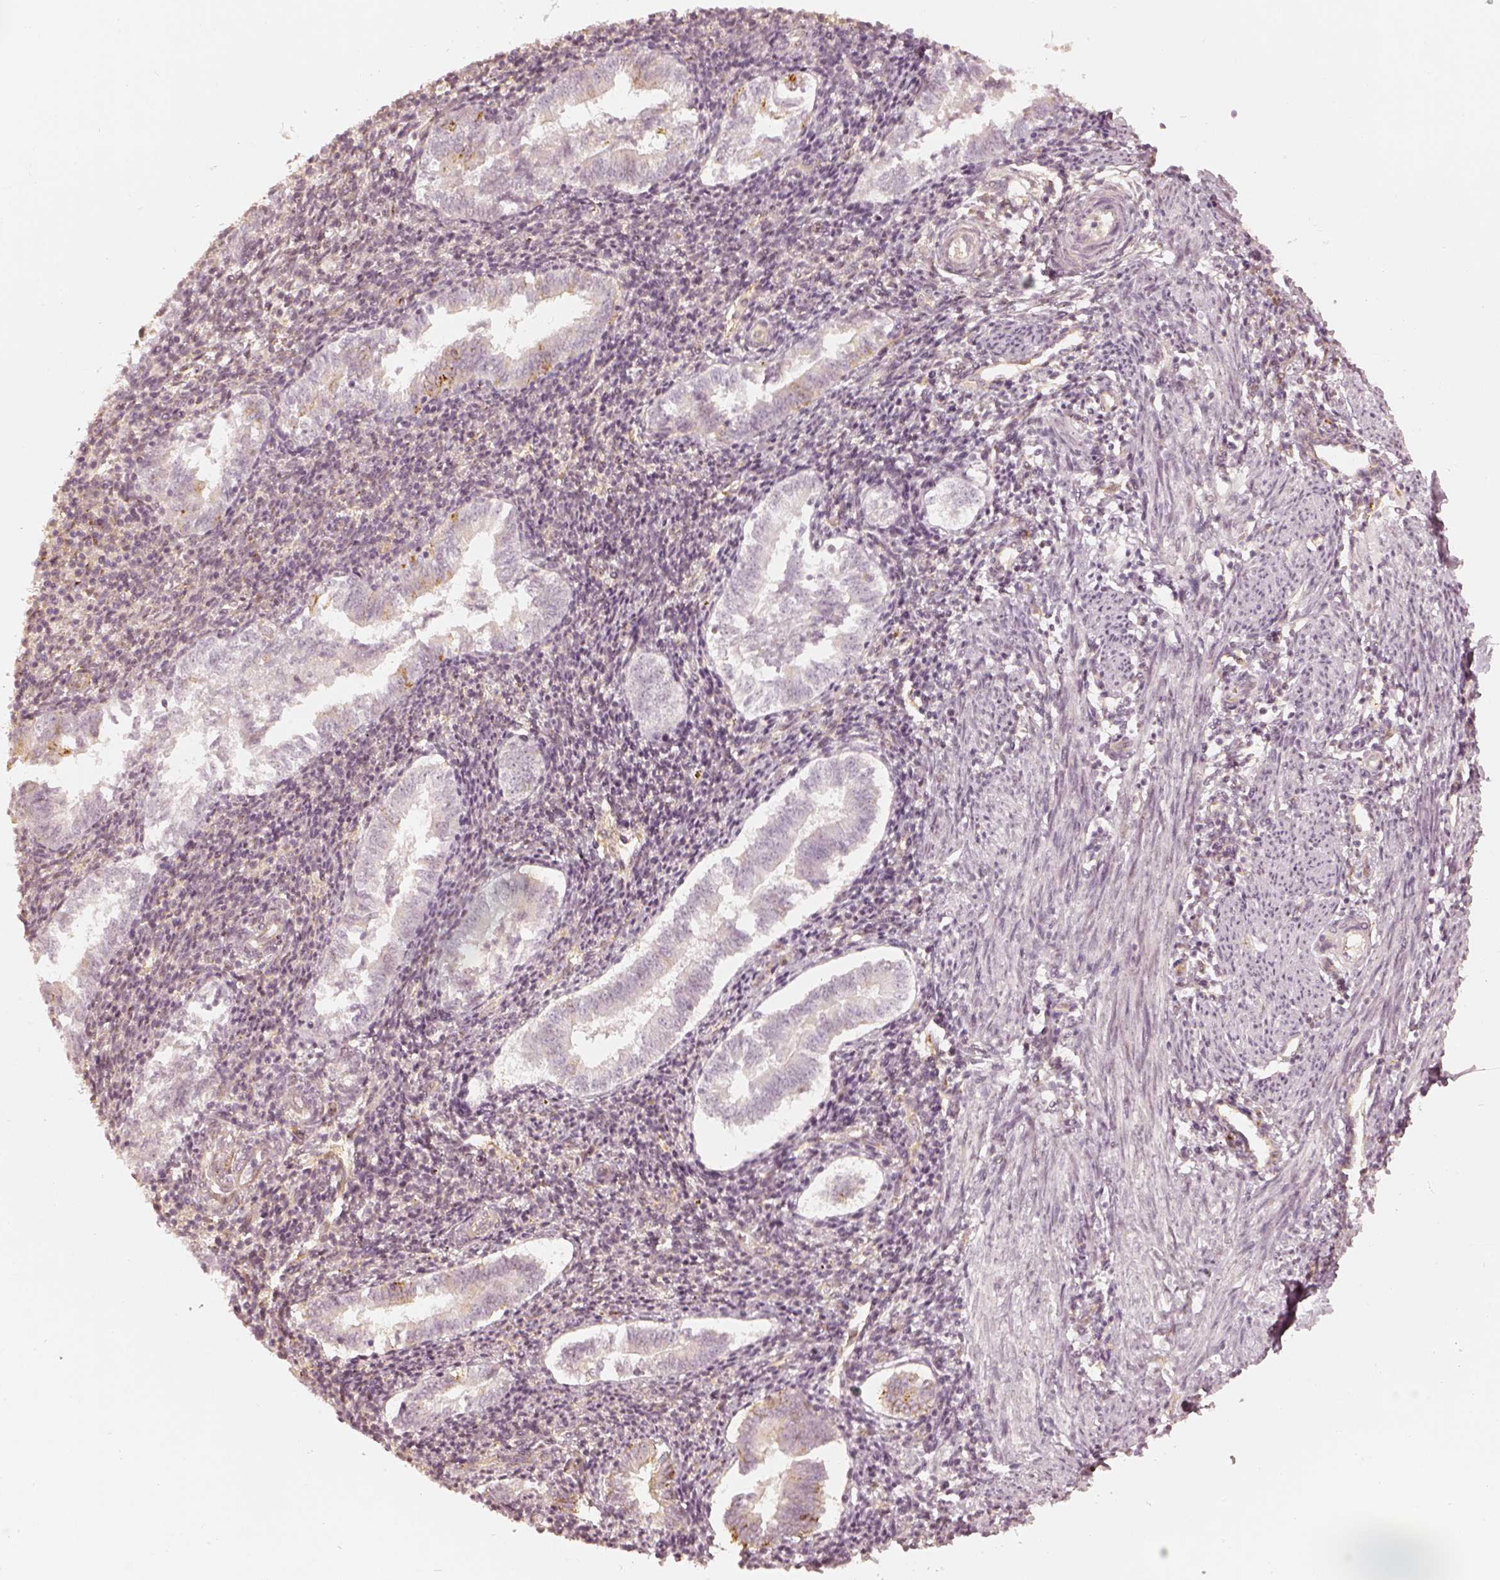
{"staining": {"intensity": "weak", "quantity": "<25%", "location": "cytoplasmic/membranous"}, "tissue": "endometrium", "cell_type": "Cells in endometrial stroma", "image_type": "normal", "snomed": [{"axis": "morphology", "description": "Normal tissue, NOS"}, {"axis": "topography", "description": "Endometrium"}], "caption": "Immunohistochemistry of normal endometrium shows no positivity in cells in endometrial stroma.", "gene": "GORASP2", "patient": {"sex": "female", "age": 25}}